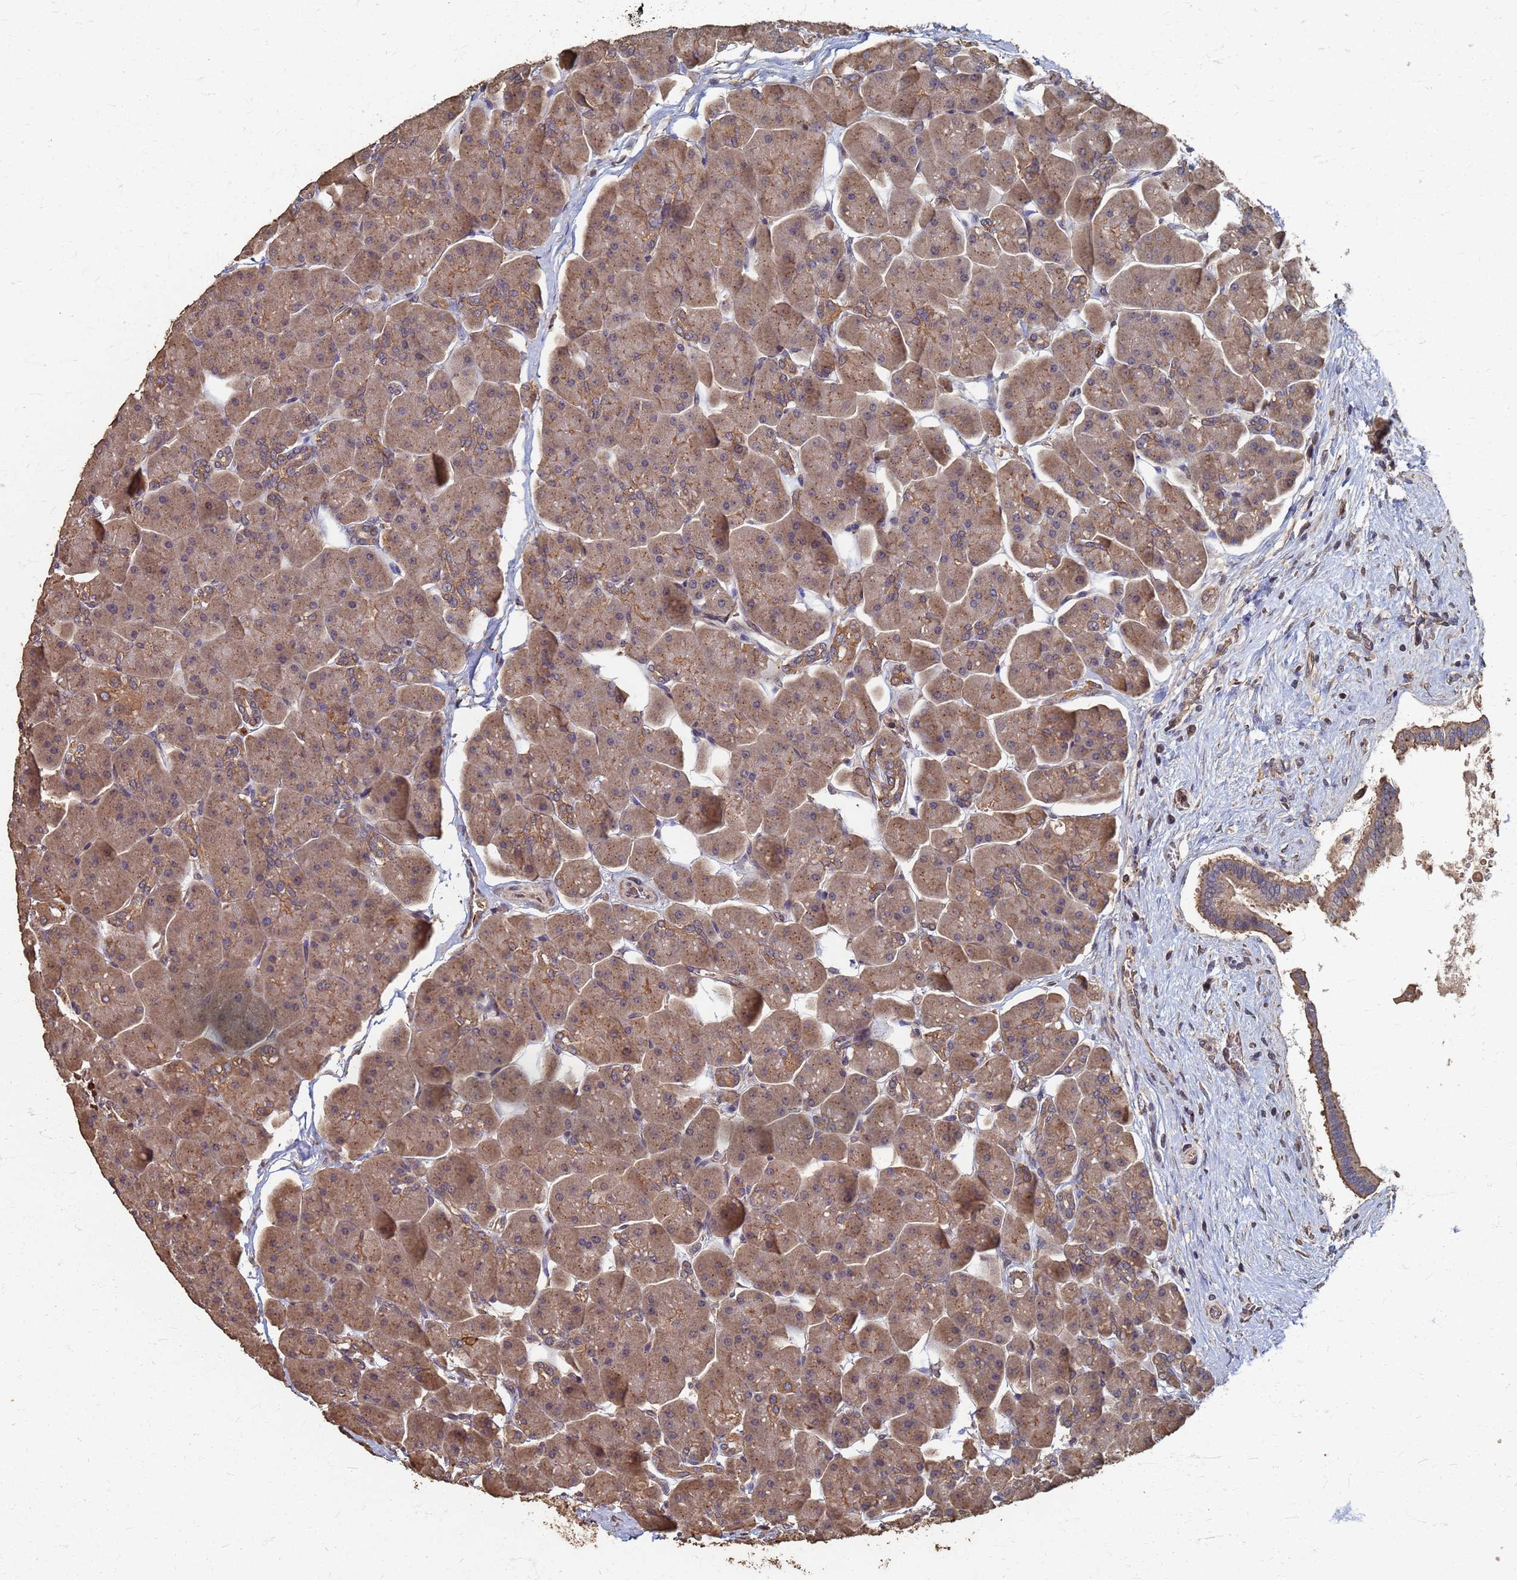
{"staining": {"intensity": "moderate", "quantity": "25%-75%", "location": "cytoplasmic/membranous"}, "tissue": "pancreas", "cell_type": "Exocrine glandular cells", "image_type": "normal", "snomed": [{"axis": "morphology", "description": "Normal tissue, NOS"}, {"axis": "topography", "description": "Pancreas"}], "caption": "A brown stain highlights moderate cytoplasmic/membranous expression of a protein in exocrine glandular cells of benign human pancreas. (brown staining indicates protein expression, while blue staining denotes nuclei).", "gene": "DPH5", "patient": {"sex": "male", "age": 66}}